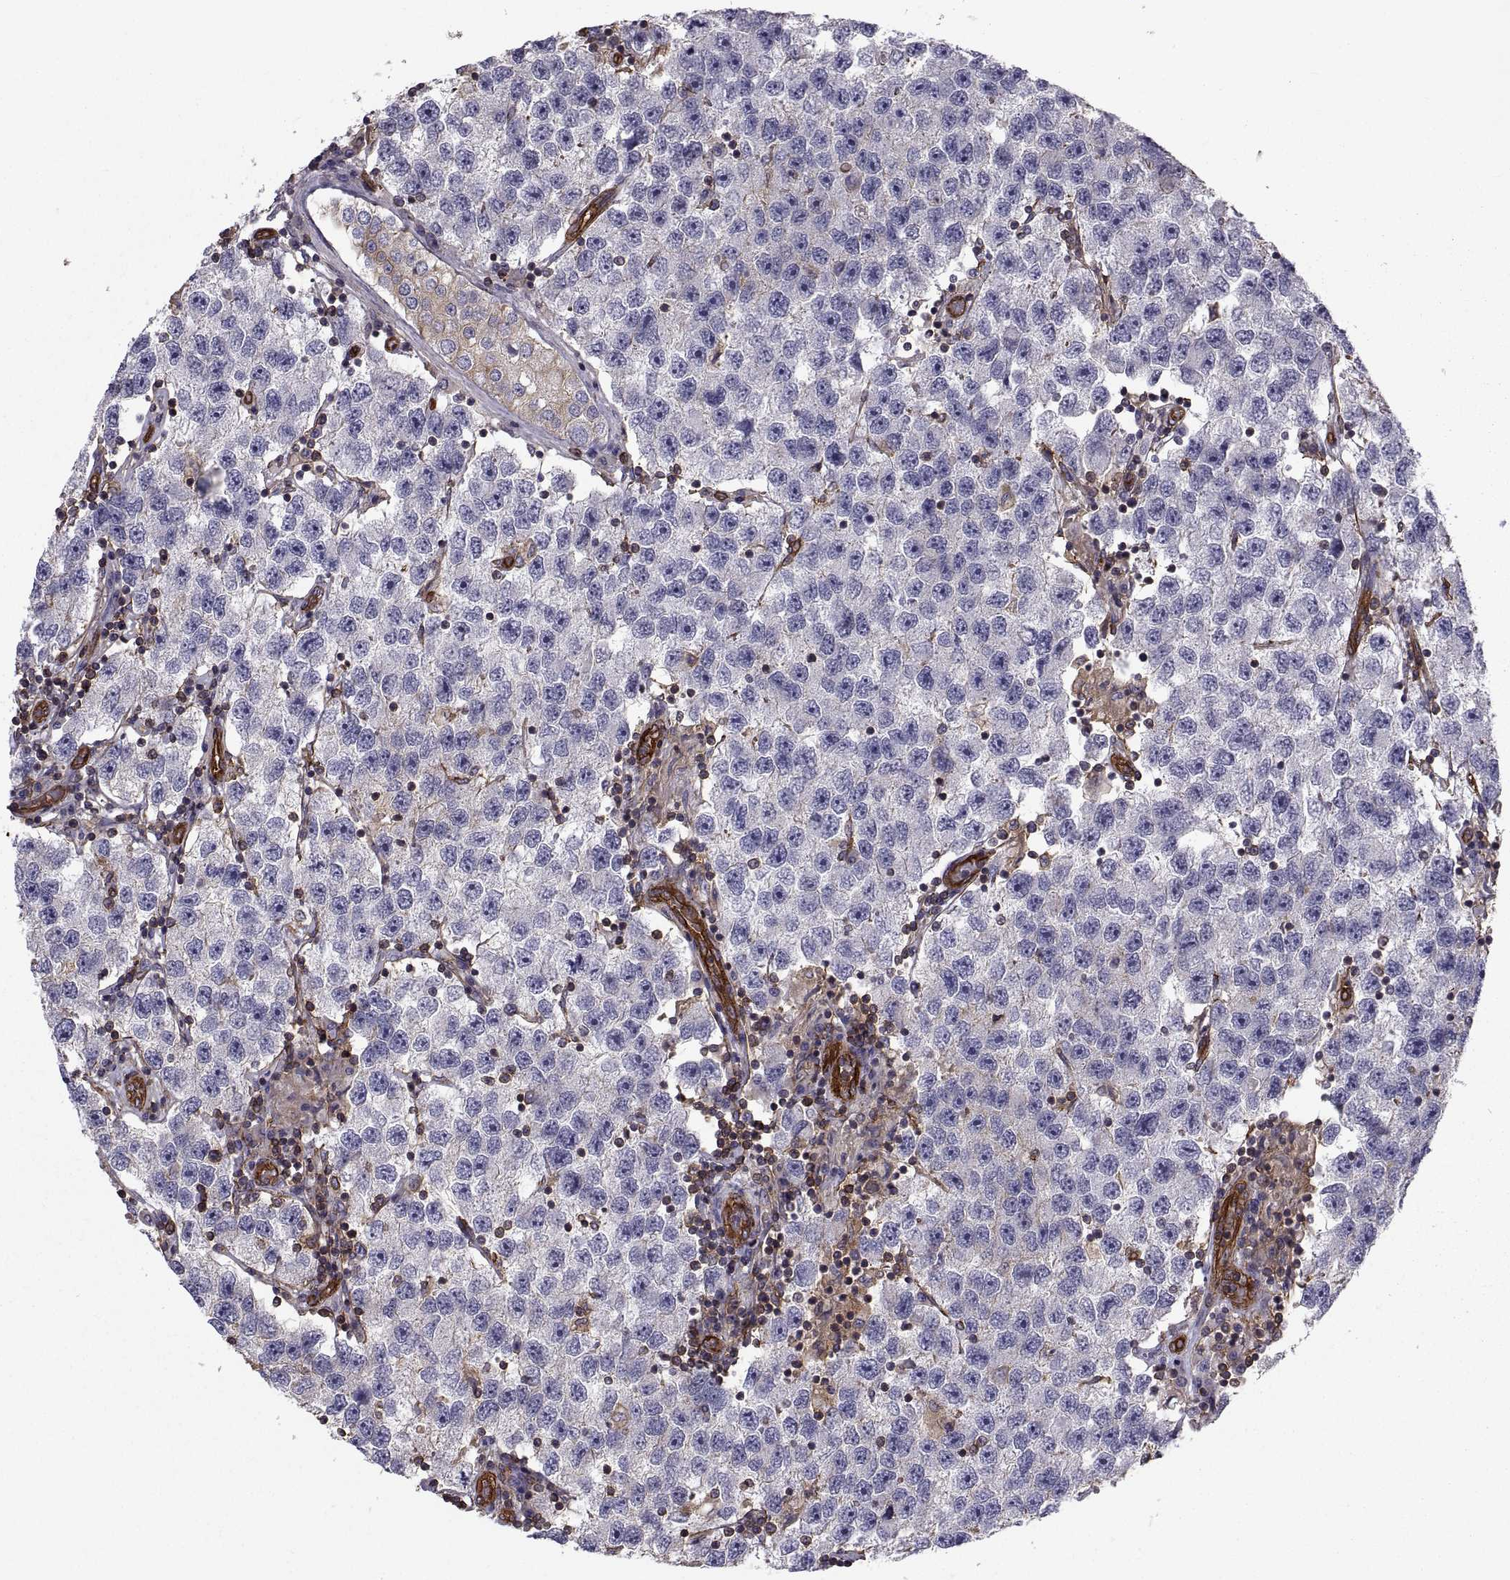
{"staining": {"intensity": "negative", "quantity": "none", "location": "none"}, "tissue": "testis cancer", "cell_type": "Tumor cells", "image_type": "cancer", "snomed": [{"axis": "morphology", "description": "Seminoma, NOS"}, {"axis": "topography", "description": "Testis"}], "caption": "Human testis seminoma stained for a protein using immunohistochemistry (IHC) demonstrates no staining in tumor cells.", "gene": "MYH9", "patient": {"sex": "male", "age": 26}}